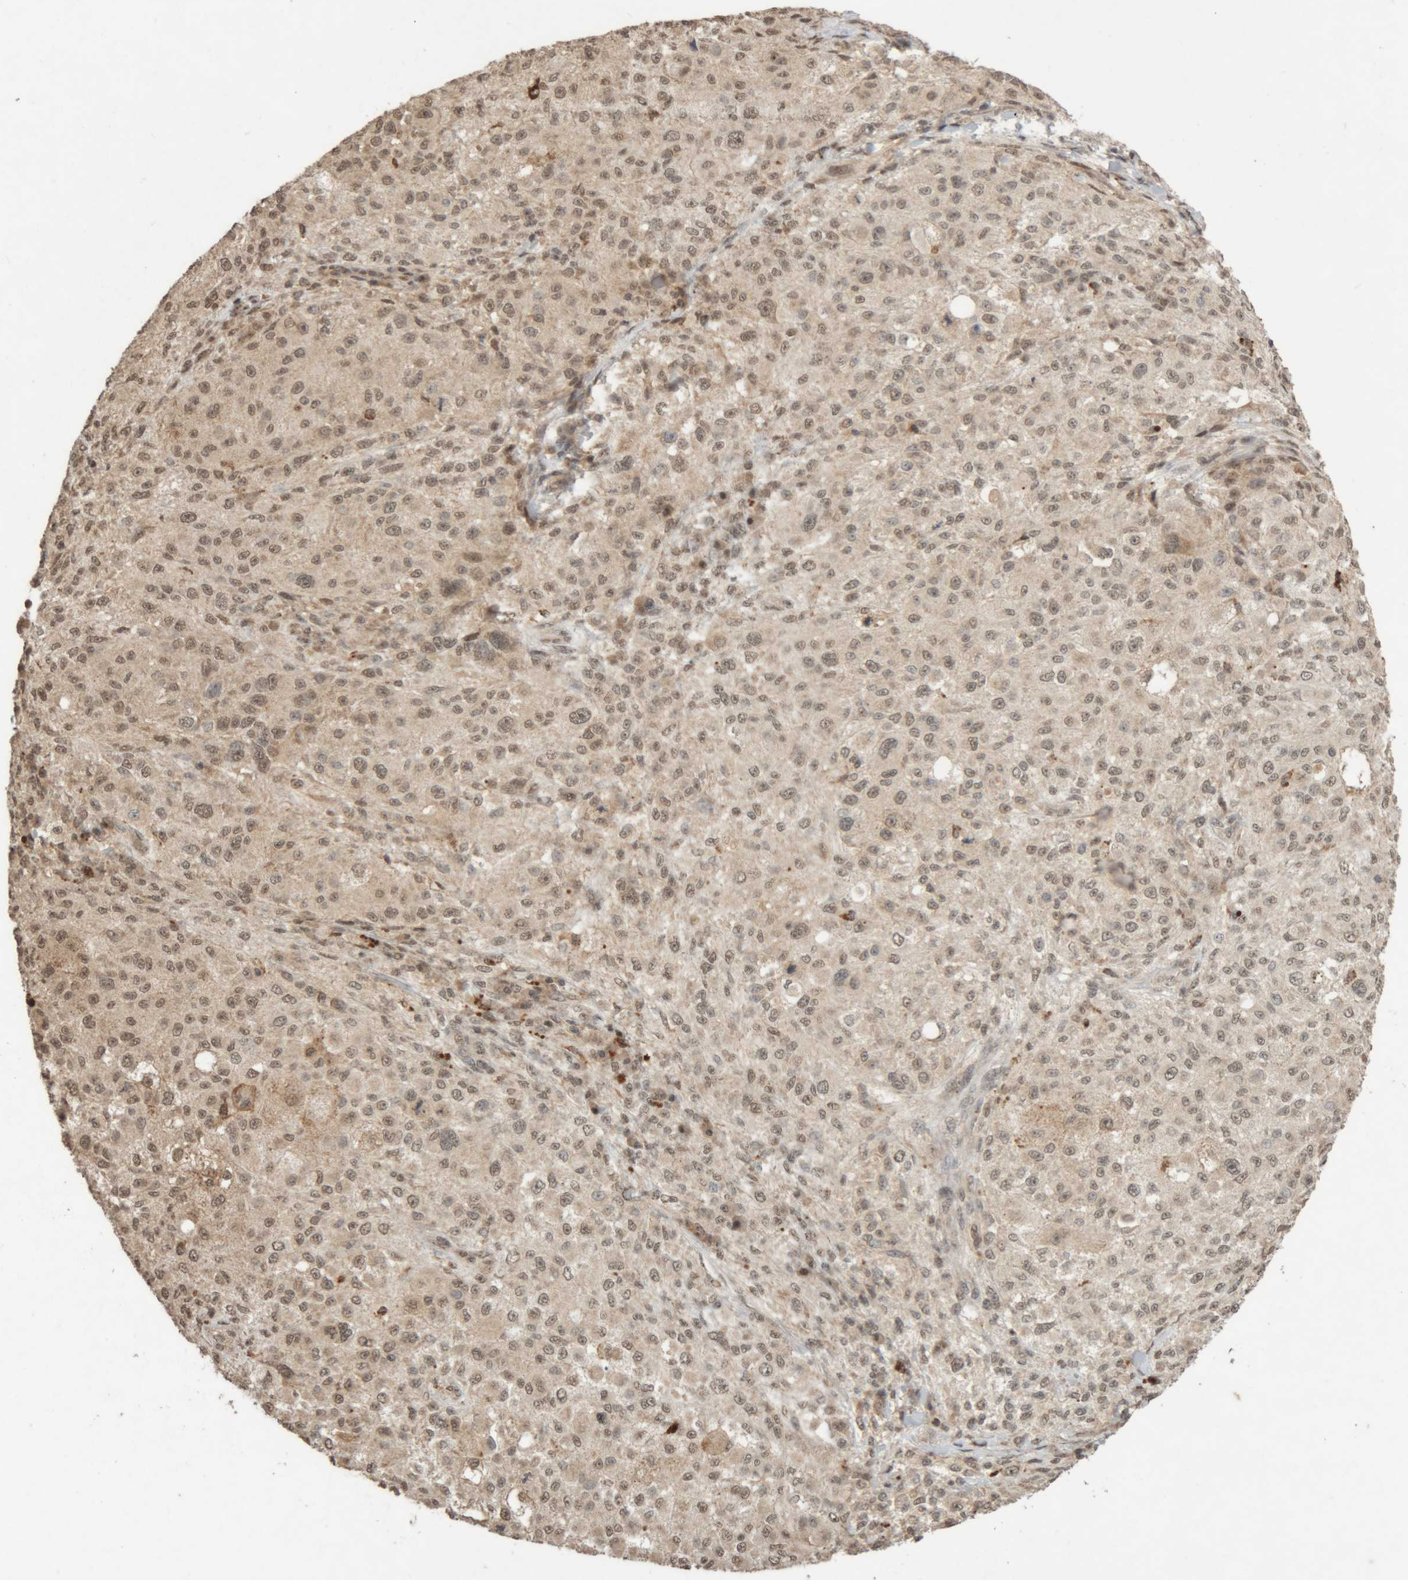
{"staining": {"intensity": "moderate", "quantity": "25%-75%", "location": "nuclear"}, "tissue": "melanoma", "cell_type": "Tumor cells", "image_type": "cancer", "snomed": [{"axis": "morphology", "description": "Necrosis, NOS"}, {"axis": "morphology", "description": "Malignant melanoma, NOS"}, {"axis": "topography", "description": "Skin"}], "caption": "Tumor cells display medium levels of moderate nuclear staining in approximately 25%-75% of cells in melanoma.", "gene": "KEAP1", "patient": {"sex": "female", "age": 87}}